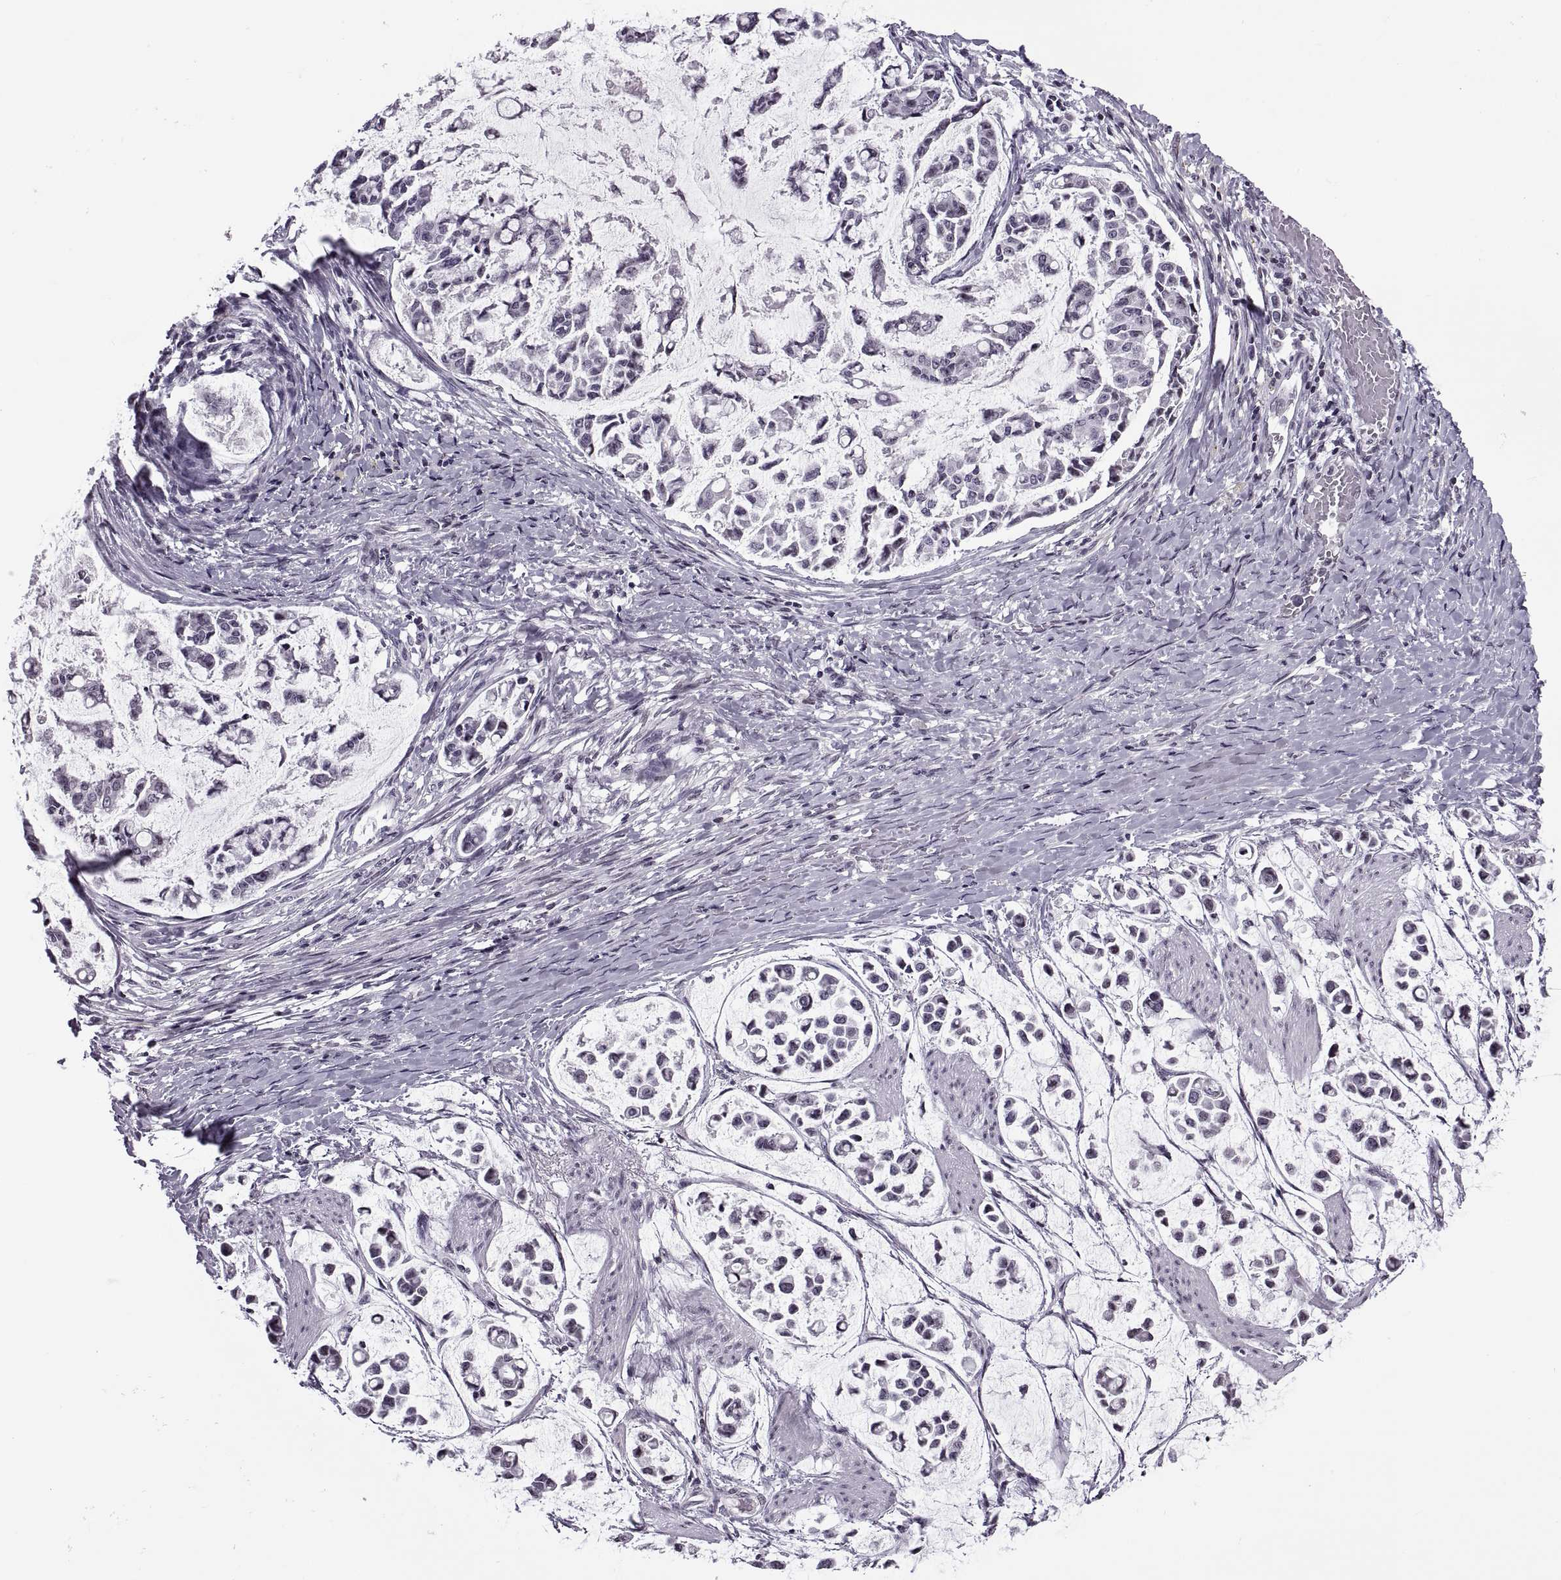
{"staining": {"intensity": "negative", "quantity": "none", "location": "none"}, "tissue": "stomach cancer", "cell_type": "Tumor cells", "image_type": "cancer", "snomed": [{"axis": "morphology", "description": "Adenocarcinoma, NOS"}, {"axis": "topography", "description": "Stomach"}], "caption": "The histopathology image displays no staining of tumor cells in stomach cancer (adenocarcinoma). The staining was performed using DAB (3,3'-diaminobenzidine) to visualize the protein expression in brown, while the nuclei were stained in blue with hematoxylin (Magnification: 20x).", "gene": "H1-8", "patient": {"sex": "male", "age": 82}}